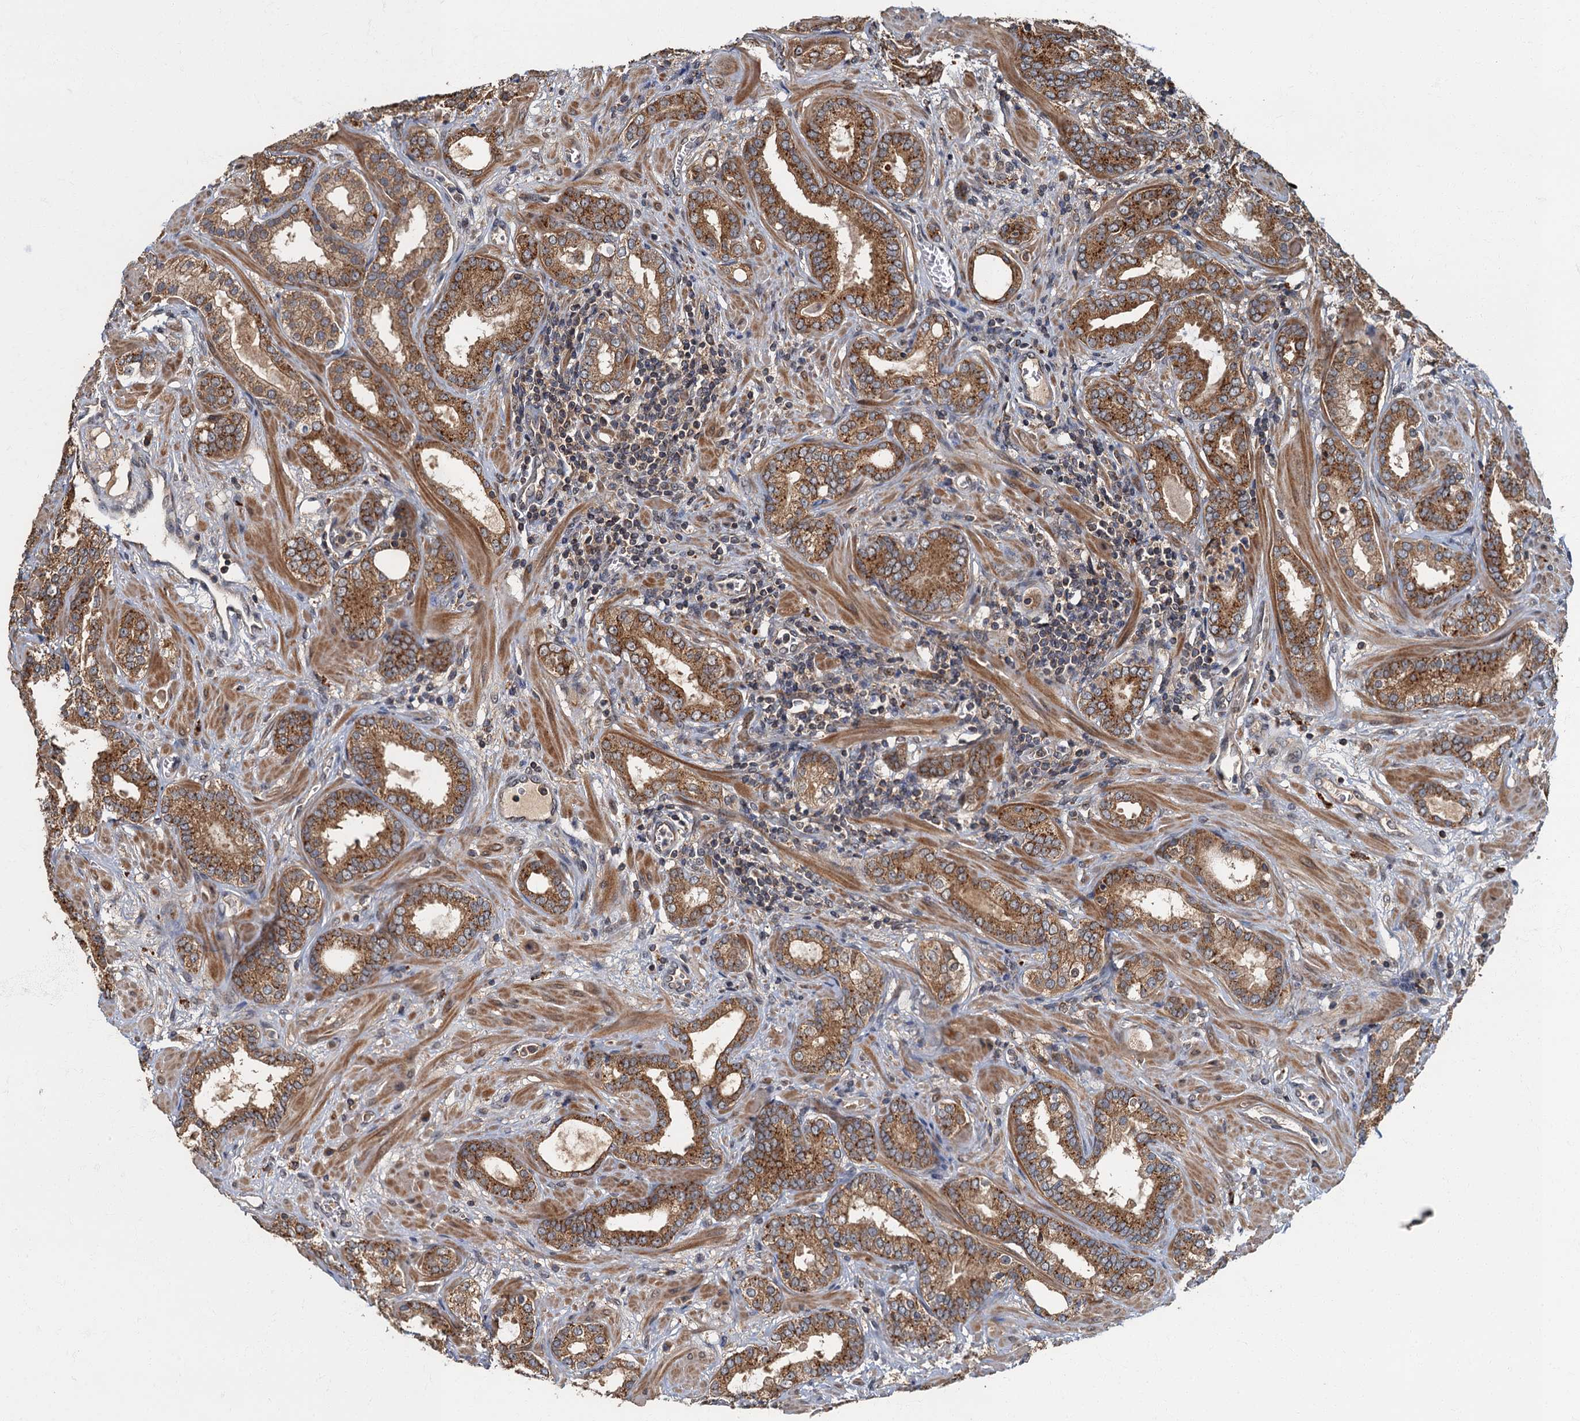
{"staining": {"intensity": "strong", "quantity": ">75%", "location": "cytoplasmic/membranous"}, "tissue": "prostate cancer", "cell_type": "Tumor cells", "image_type": "cancer", "snomed": [{"axis": "morphology", "description": "Adenocarcinoma, High grade"}, {"axis": "topography", "description": "Prostate"}], "caption": "Human prostate cancer (high-grade adenocarcinoma) stained with a protein marker displays strong staining in tumor cells.", "gene": "WDCP", "patient": {"sex": "male", "age": 64}}